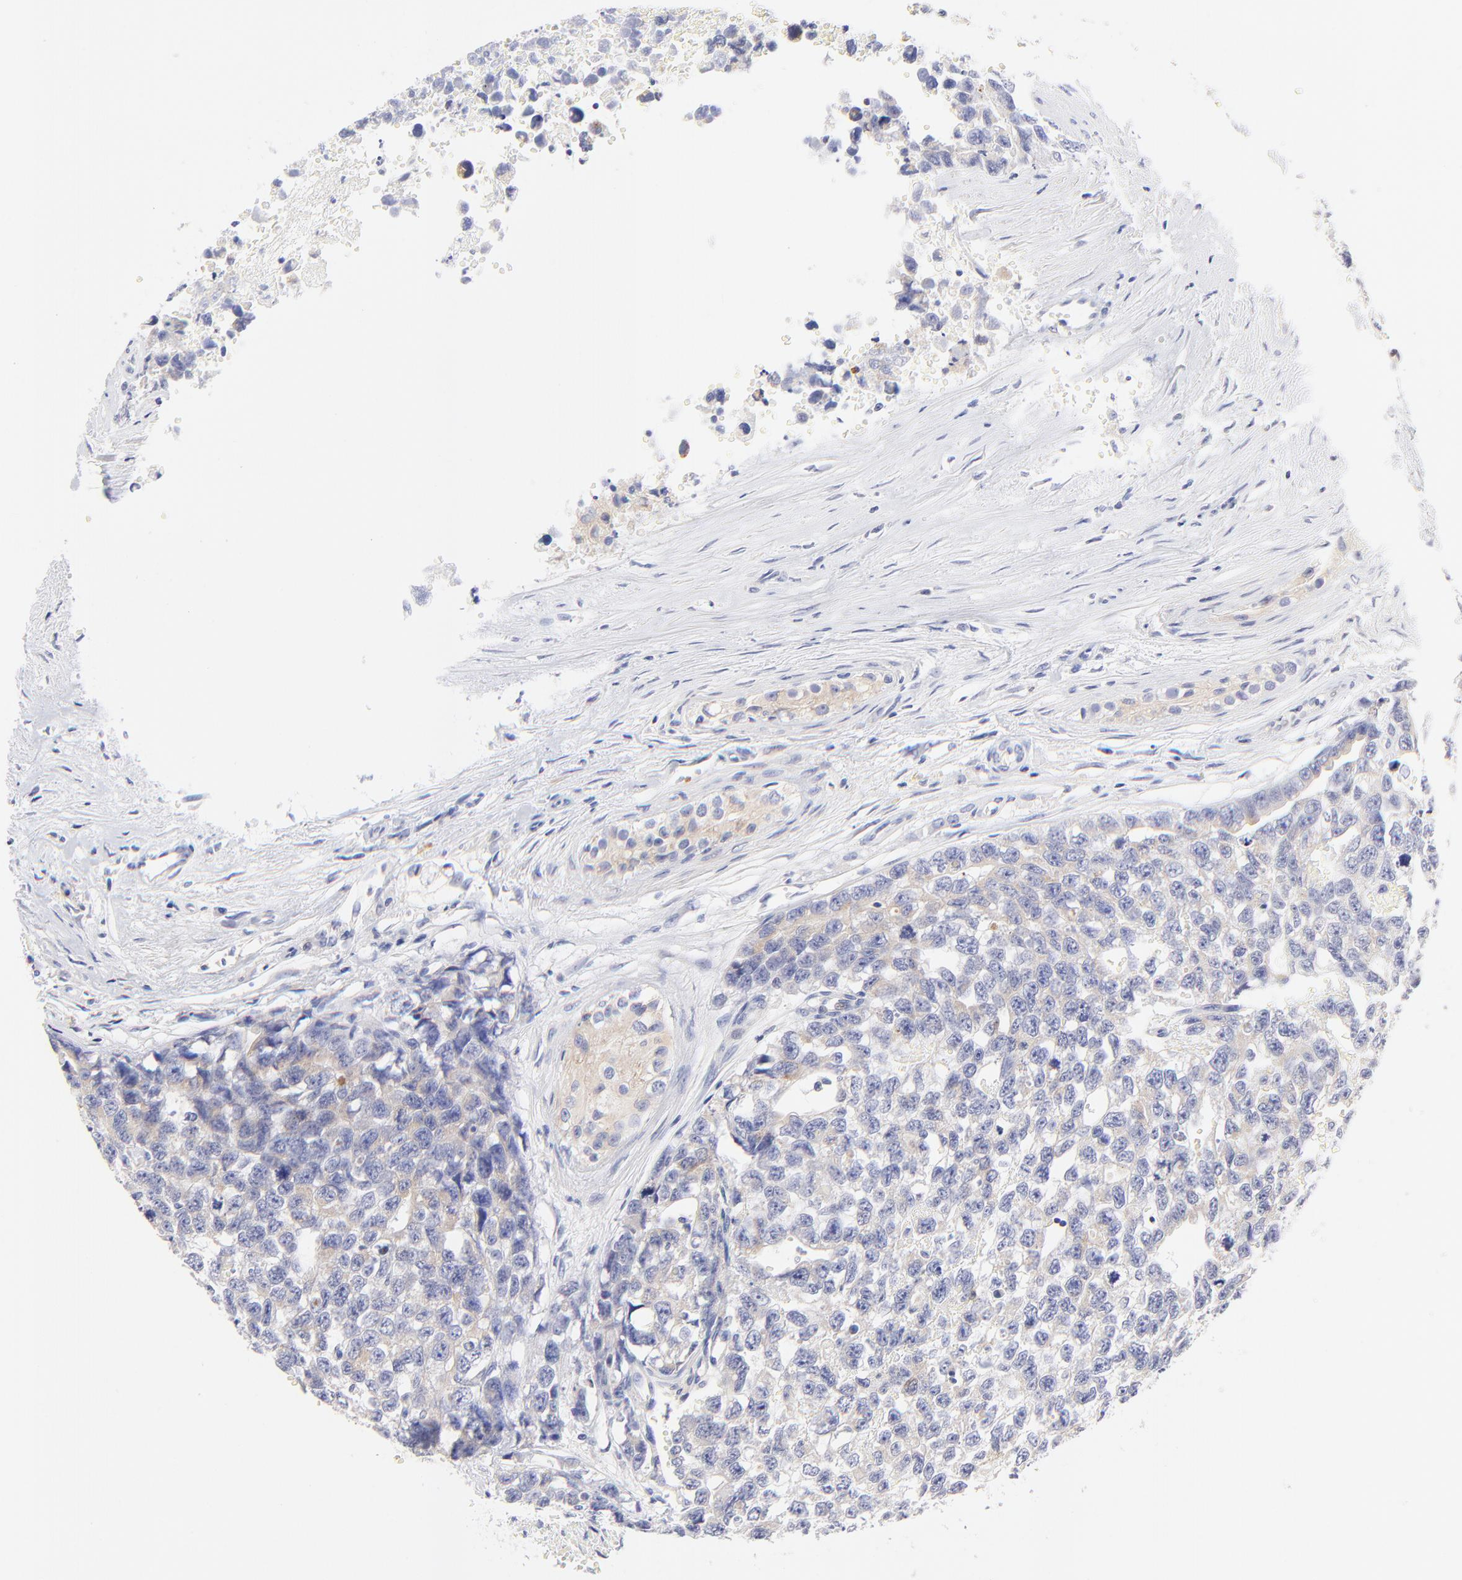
{"staining": {"intensity": "weak", "quantity": "25%-75%", "location": "cytoplasmic/membranous"}, "tissue": "testis cancer", "cell_type": "Tumor cells", "image_type": "cancer", "snomed": [{"axis": "morphology", "description": "Carcinoma, Embryonal, NOS"}, {"axis": "topography", "description": "Testis"}], "caption": "Tumor cells show weak cytoplasmic/membranous expression in approximately 25%-75% of cells in testis cancer (embryonal carcinoma).", "gene": "EBP", "patient": {"sex": "male", "age": 31}}